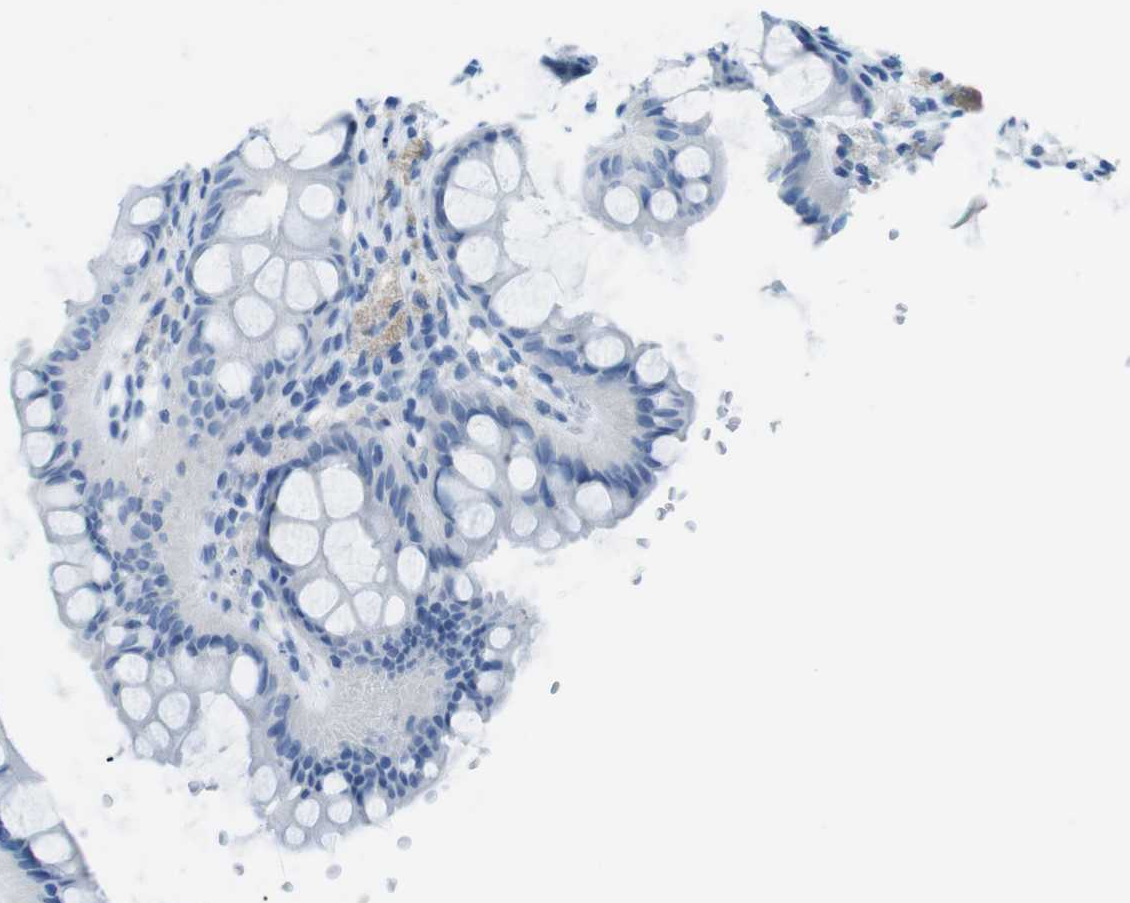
{"staining": {"intensity": "negative", "quantity": "none", "location": "none"}, "tissue": "colon", "cell_type": "Endothelial cells", "image_type": "normal", "snomed": [{"axis": "morphology", "description": "Normal tissue, NOS"}, {"axis": "topography", "description": "Colon"}], "caption": "A high-resolution micrograph shows immunohistochemistry (IHC) staining of benign colon, which reveals no significant positivity in endothelial cells.", "gene": "MCEMP1", "patient": {"sex": "female", "age": 55}}